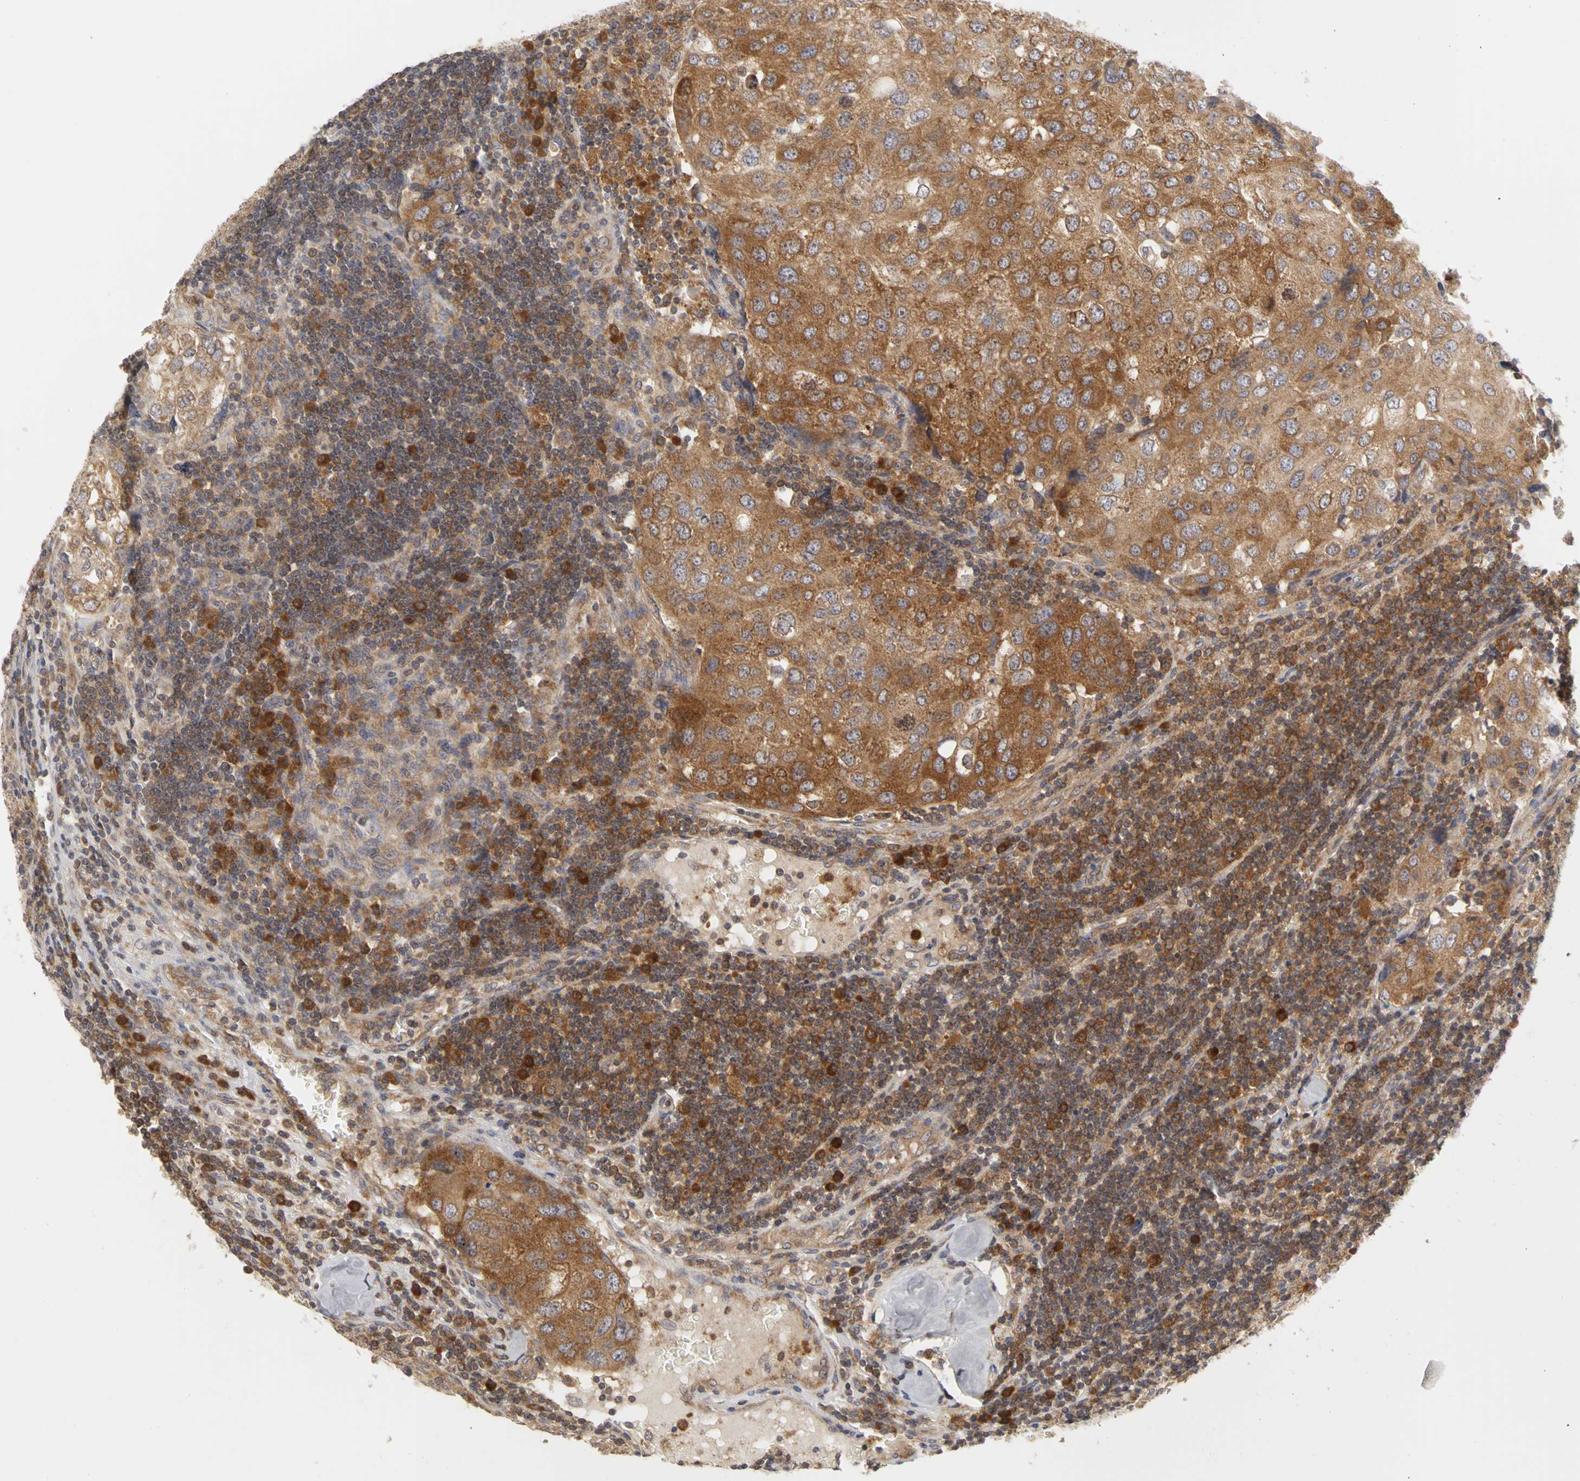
{"staining": {"intensity": "moderate", "quantity": ">75%", "location": "cytoplasmic/membranous"}, "tissue": "urothelial cancer", "cell_type": "Tumor cells", "image_type": "cancer", "snomed": [{"axis": "morphology", "description": "Urothelial carcinoma, High grade"}, {"axis": "topography", "description": "Lymph node"}, {"axis": "topography", "description": "Urinary bladder"}], "caption": "Immunohistochemistry staining of urothelial carcinoma (high-grade), which shows medium levels of moderate cytoplasmic/membranous positivity in about >75% of tumor cells indicating moderate cytoplasmic/membranous protein positivity. The staining was performed using DAB (brown) for protein detection and nuclei were counterstained in hematoxylin (blue).", "gene": "IRAK1", "patient": {"sex": "male", "age": 51}}